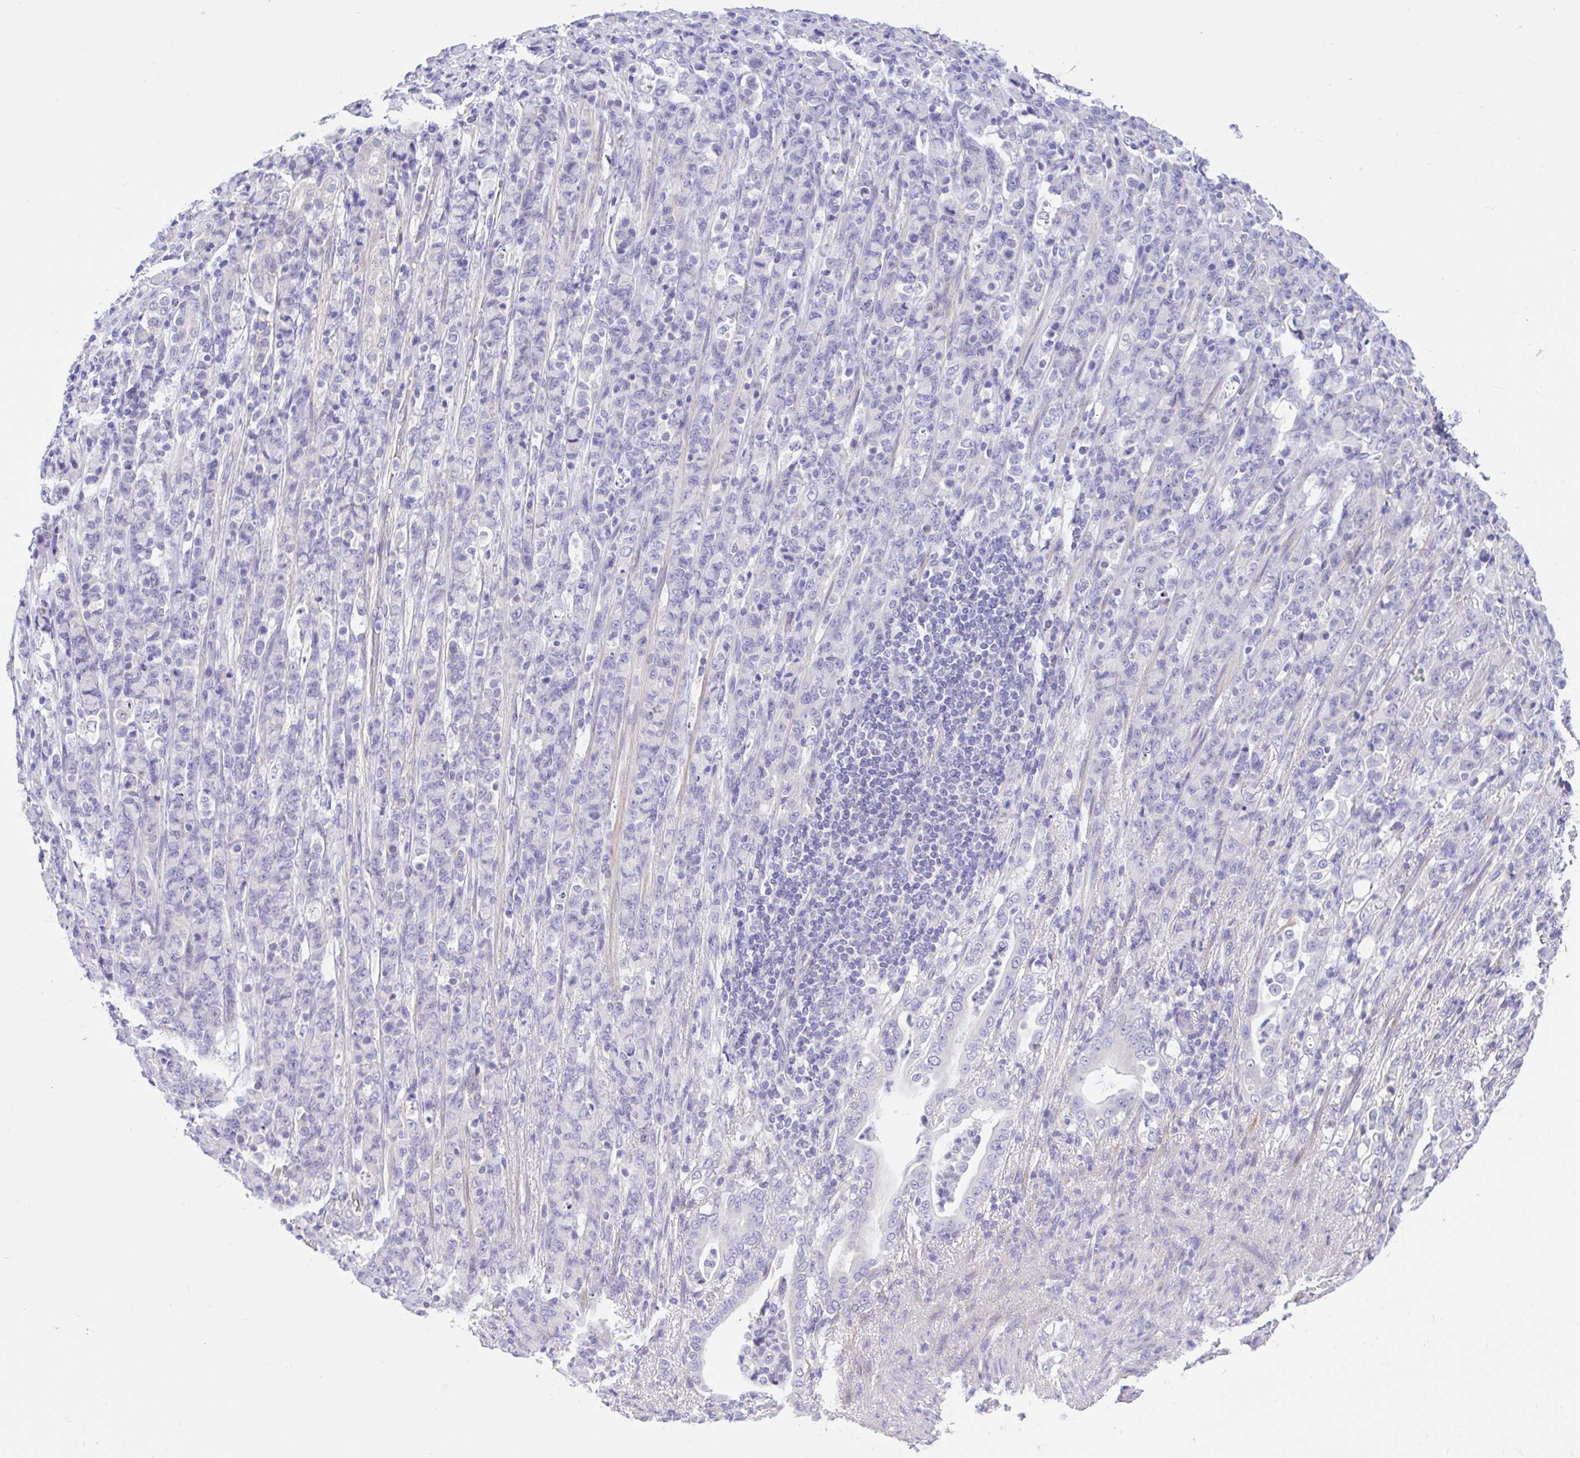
{"staining": {"intensity": "negative", "quantity": "none", "location": "none"}, "tissue": "stomach cancer", "cell_type": "Tumor cells", "image_type": "cancer", "snomed": [{"axis": "morphology", "description": "Normal tissue, NOS"}, {"axis": "morphology", "description": "Adenocarcinoma, NOS"}, {"axis": "topography", "description": "Stomach"}], "caption": "Tumor cells are negative for protein expression in human stomach cancer (adenocarcinoma). (Immunohistochemistry (ihc), brightfield microscopy, high magnification).", "gene": "ANO4", "patient": {"sex": "female", "age": 79}}